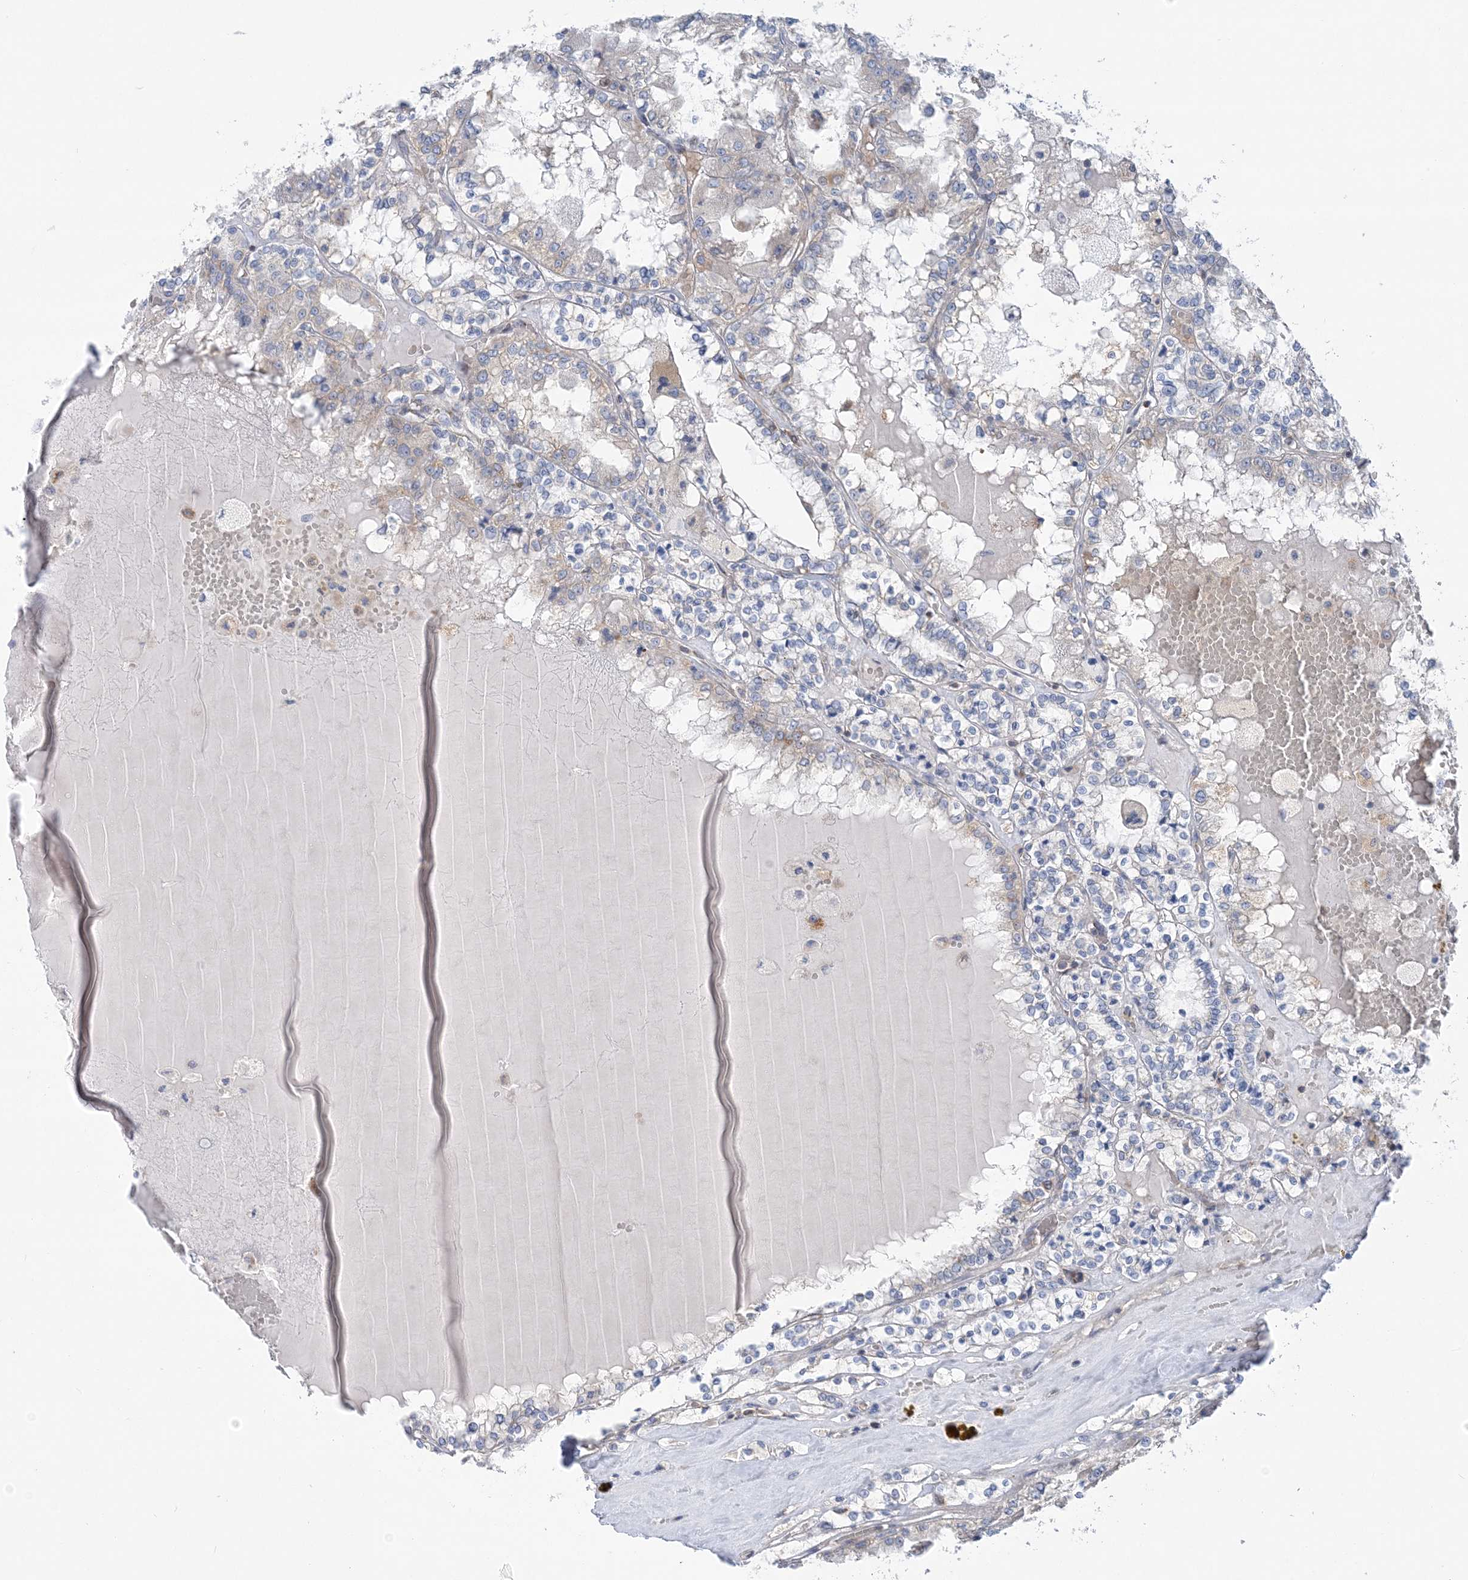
{"staining": {"intensity": "weak", "quantity": "<25%", "location": "cytoplasmic/membranous"}, "tissue": "renal cancer", "cell_type": "Tumor cells", "image_type": "cancer", "snomed": [{"axis": "morphology", "description": "Adenocarcinoma, NOS"}, {"axis": "topography", "description": "Kidney"}], "caption": "Immunohistochemistry (IHC) photomicrograph of adenocarcinoma (renal) stained for a protein (brown), which demonstrates no positivity in tumor cells.", "gene": "FAM114A2", "patient": {"sex": "female", "age": 56}}